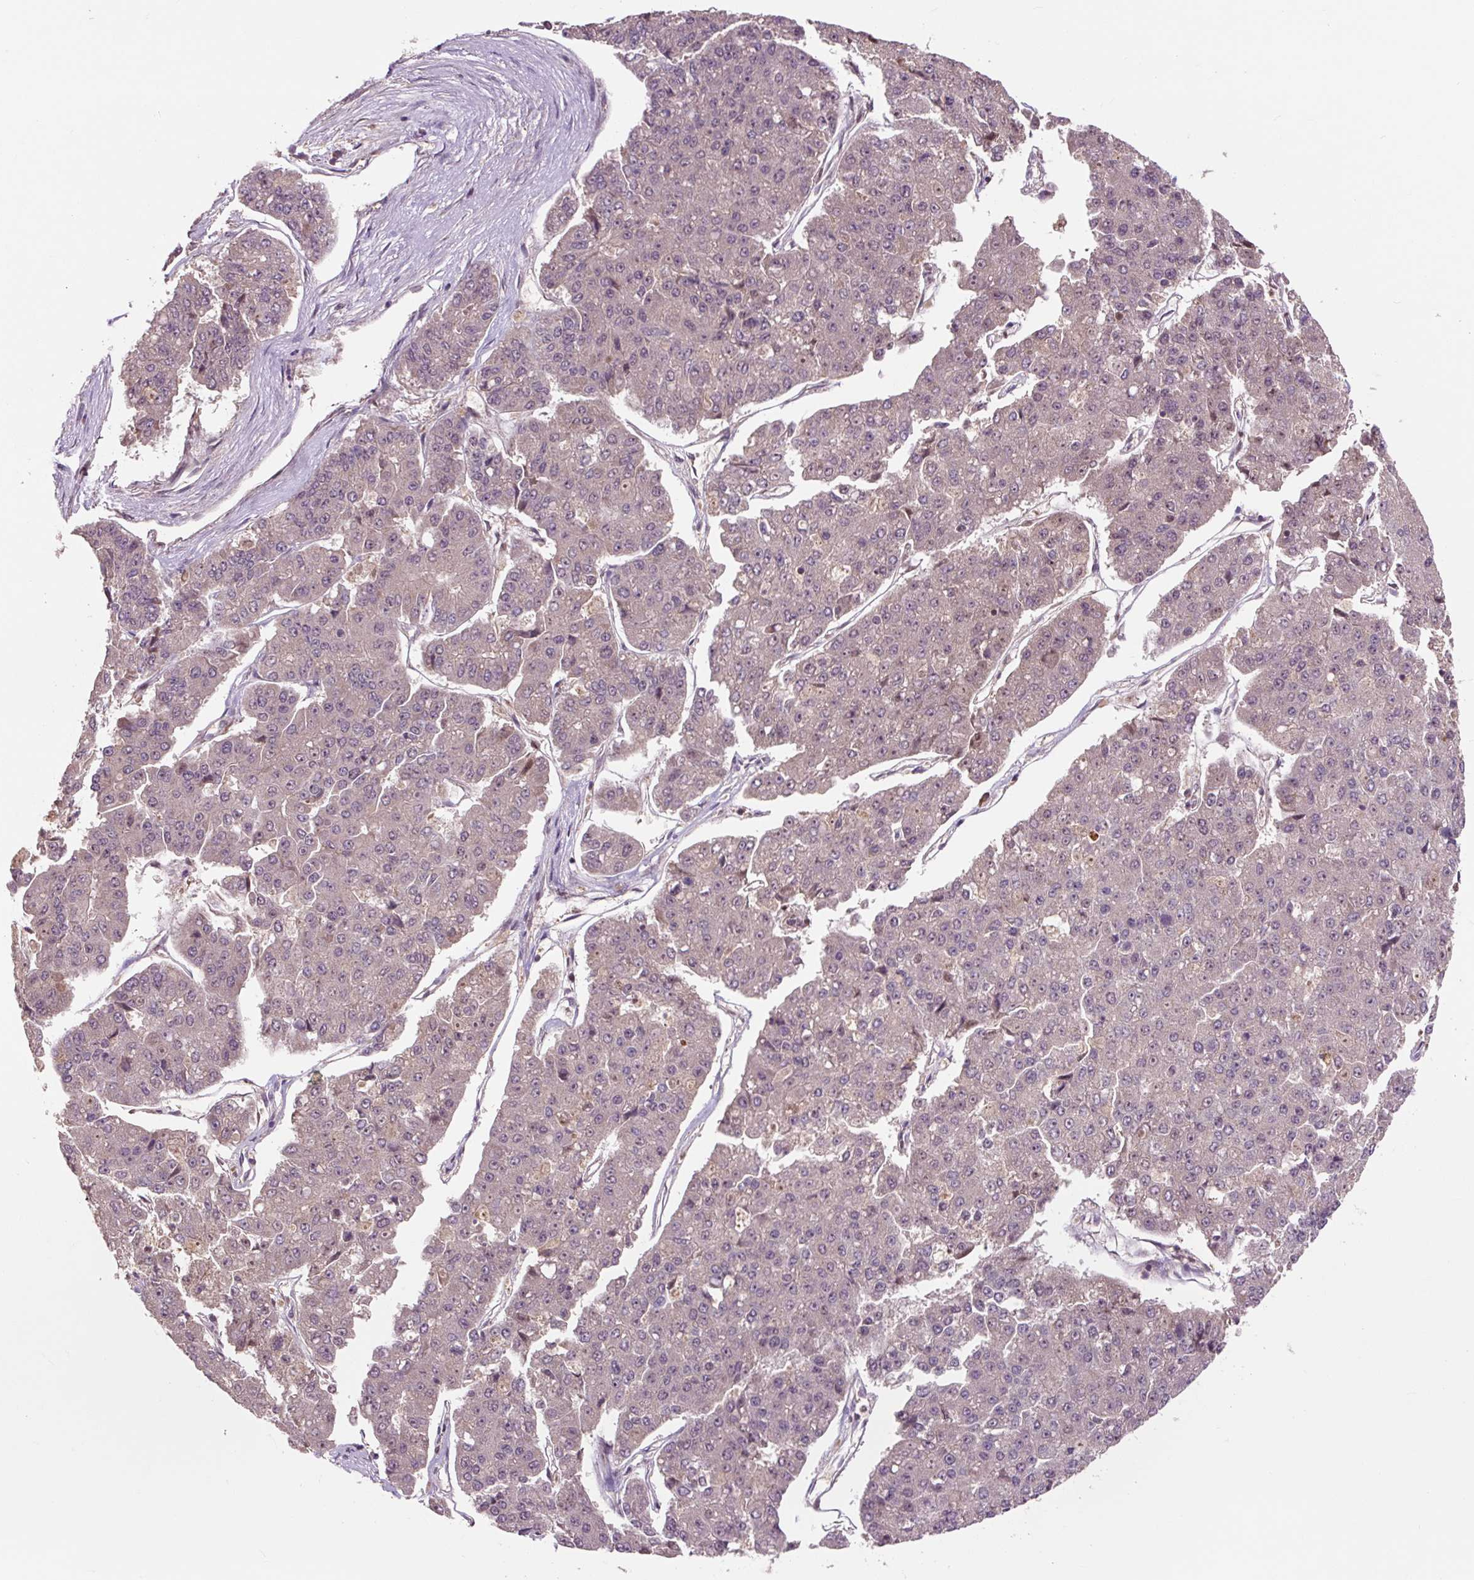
{"staining": {"intensity": "negative", "quantity": "none", "location": "none"}, "tissue": "pancreatic cancer", "cell_type": "Tumor cells", "image_type": "cancer", "snomed": [{"axis": "morphology", "description": "Adenocarcinoma, NOS"}, {"axis": "topography", "description": "Pancreas"}], "caption": "An immunohistochemistry (IHC) photomicrograph of pancreatic cancer is shown. There is no staining in tumor cells of pancreatic cancer.", "gene": "MMS19", "patient": {"sex": "male", "age": 50}}